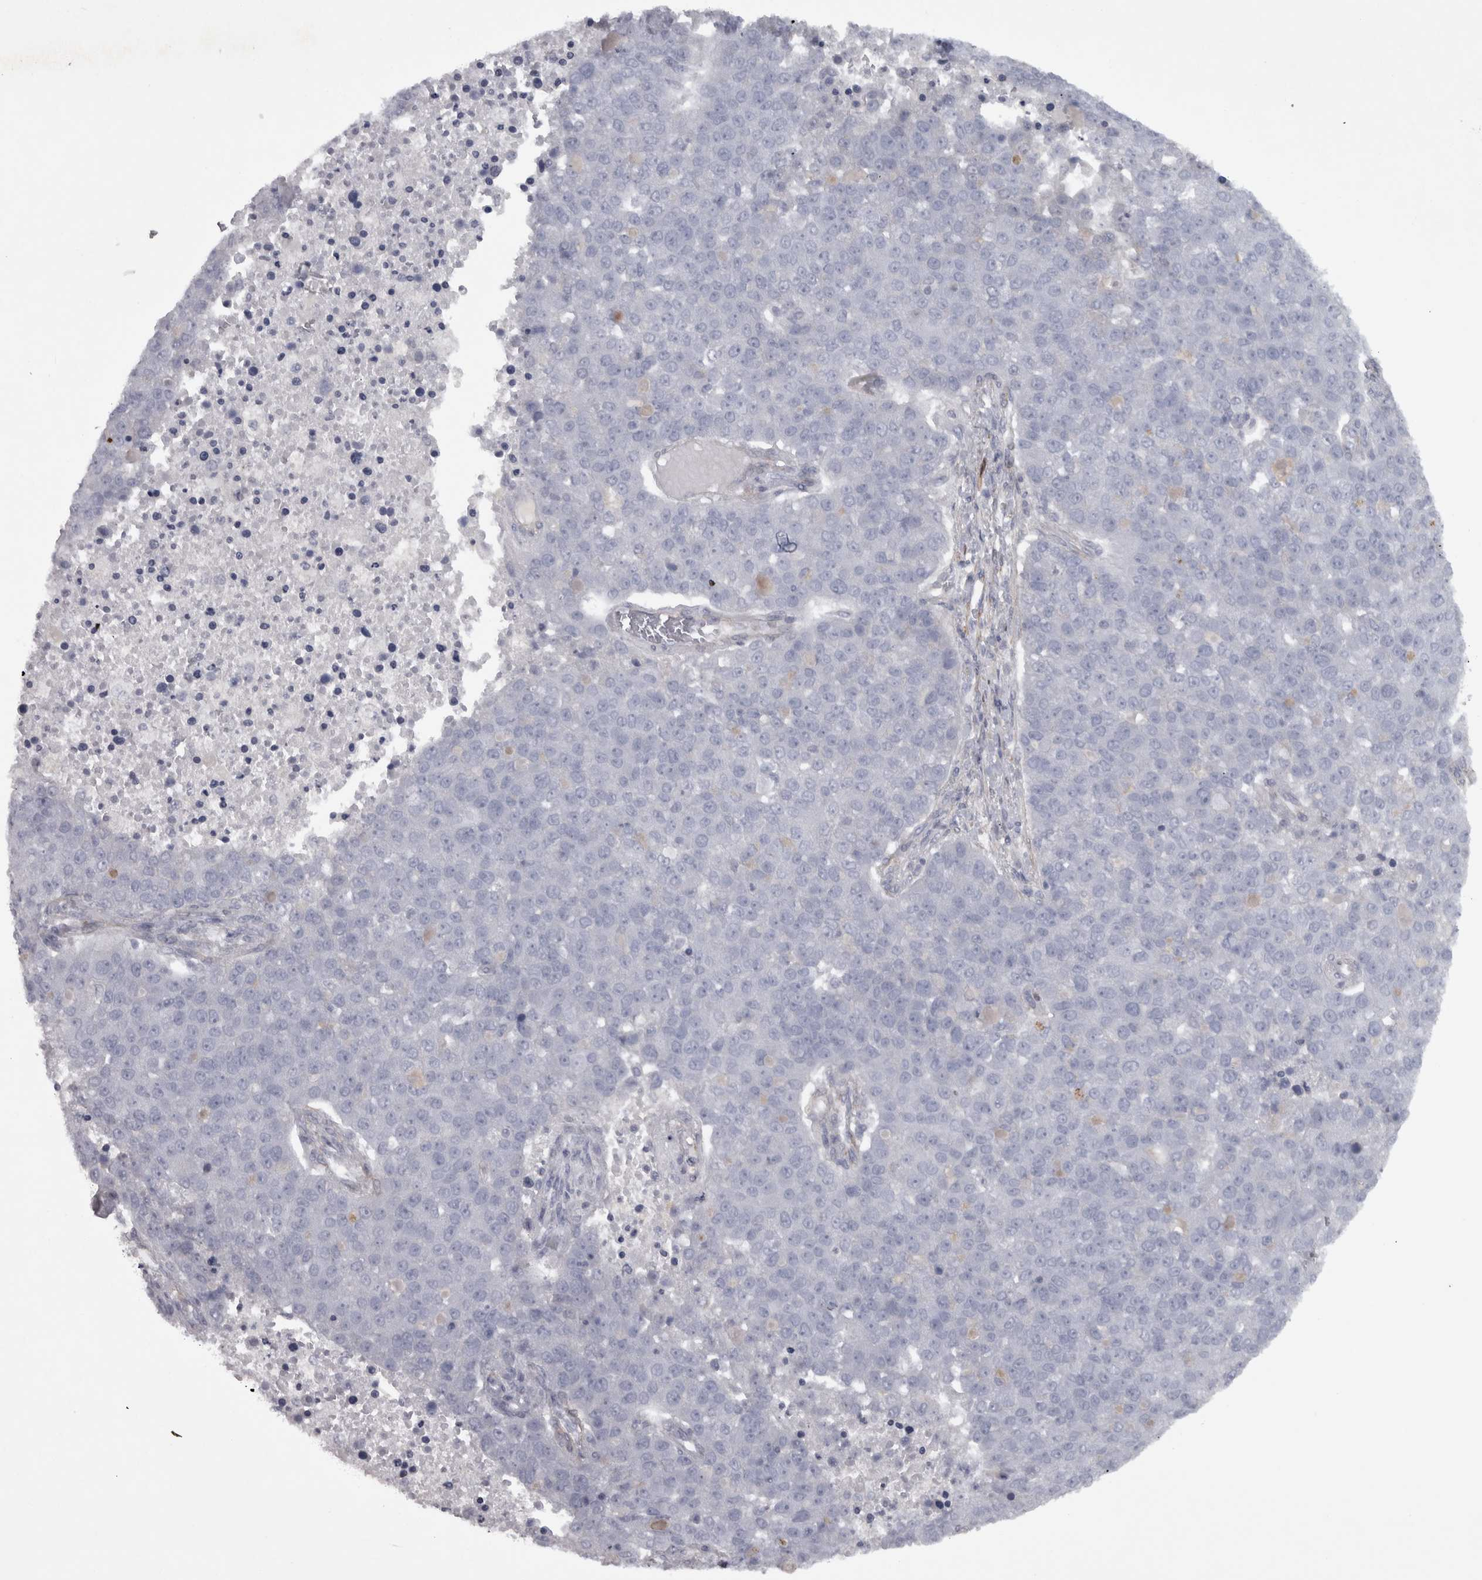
{"staining": {"intensity": "negative", "quantity": "none", "location": "none"}, "tissue": "pancreatic cancer", "cell_type": "Tumor cells", "image_type": "cancer", "snomed": [{"axis": "morphology", "description": "Adenocarcinoma, NOS"}, {"axis": "topography", "description": "Pancreas"}], "caption": "Tumor cells are negative for protein expression in human pancreatic cancer.", "gene": "PPP1R12B", "patient": {"sex": "female", "age": 61}}